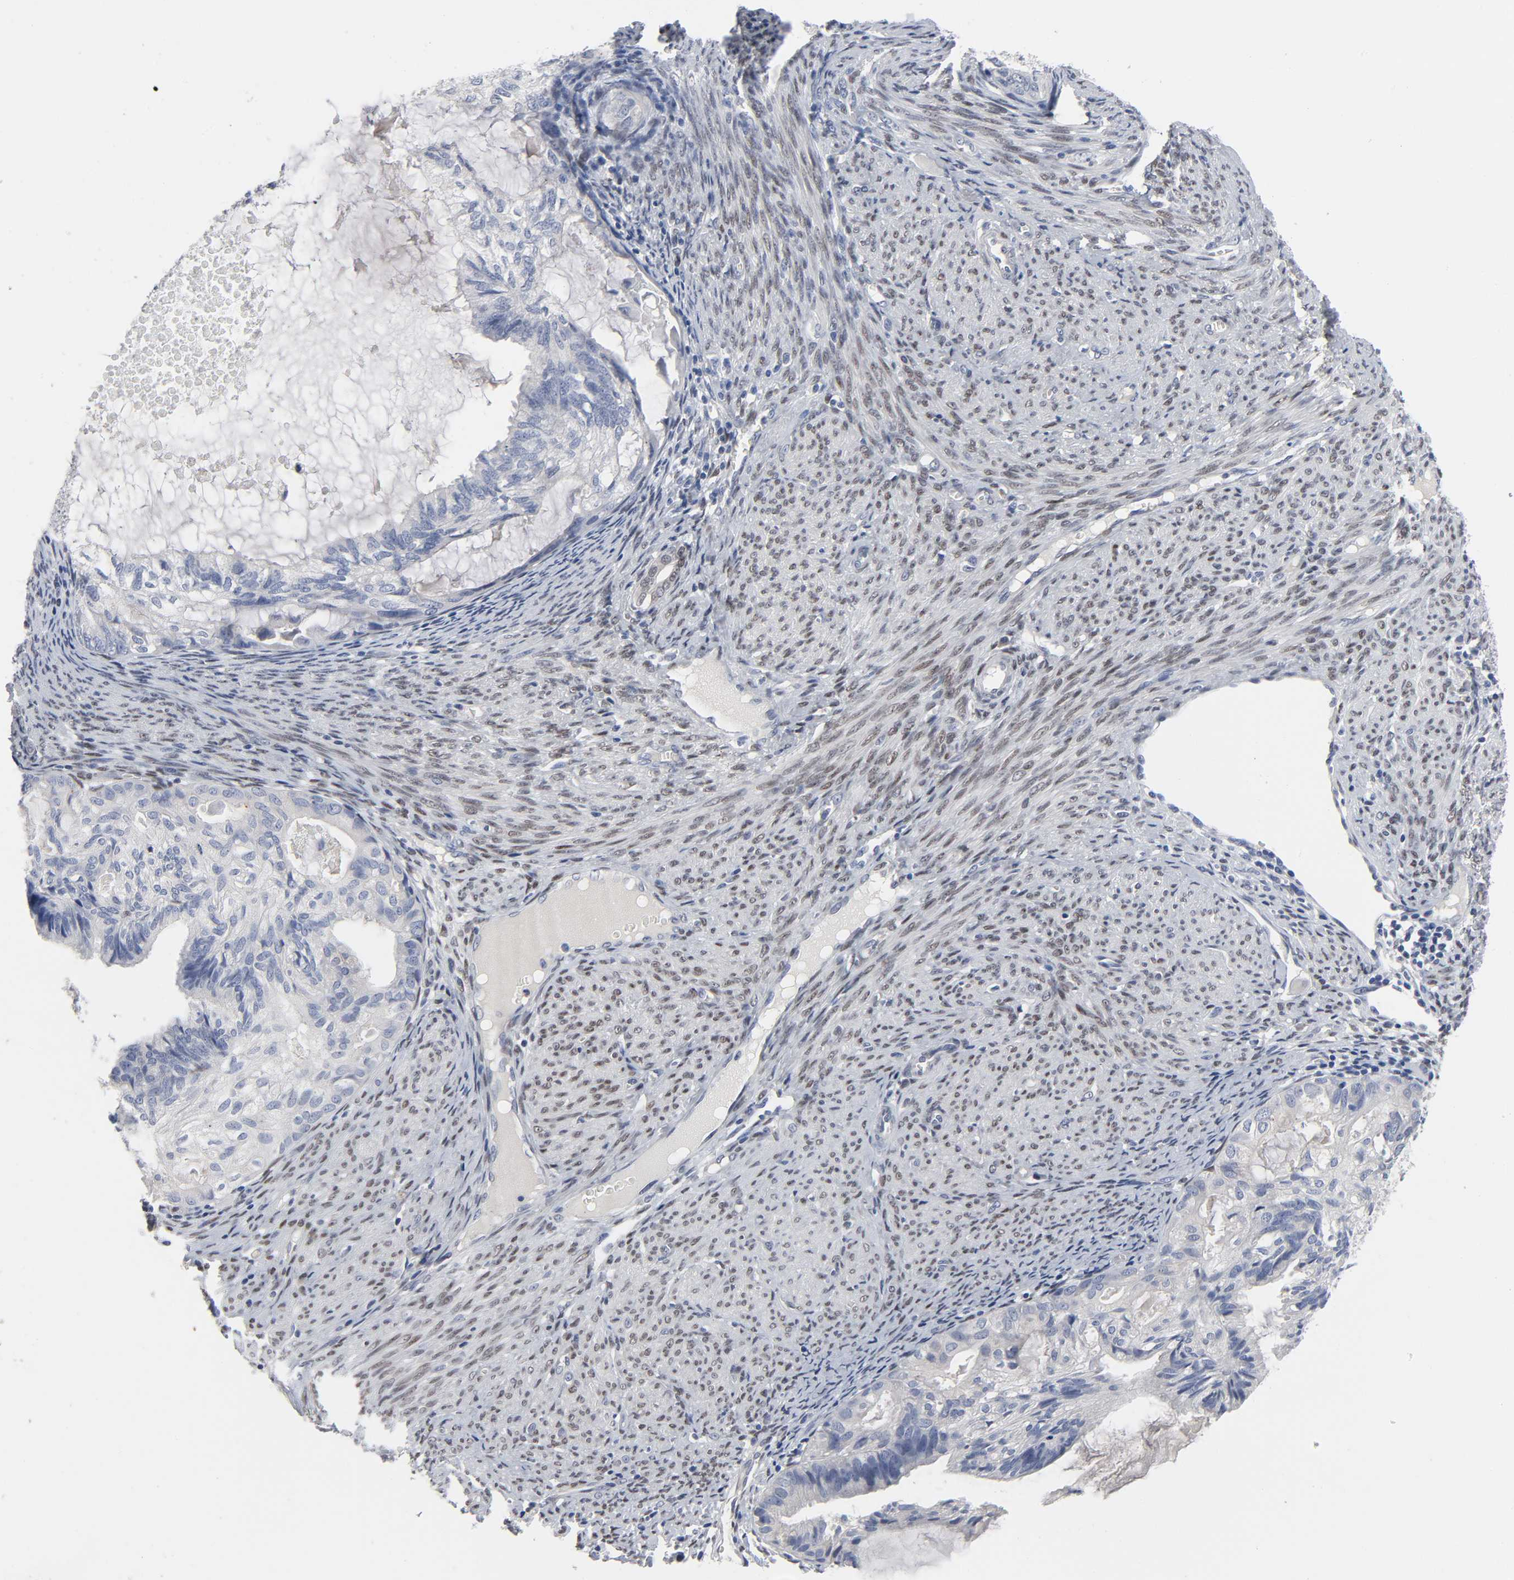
{"staining": {"intensity": "negative", "quantity": "none", "location": "none"}, "tissue": "cervical cancer", "cell_type": "Tumor cells", "image_type": "cancer", "snomed": [{"axis": "morphology", "description": "Normal tissue, NOS"}, {"axis": "morphology", "description": "Adenocarcinoma, NOS"}, {"axis": "topography", "description": "Cervix"}, {"axis": "topography", "description": "Endometrium"}], "caption": "Protein analysis of cervical cancer (adenocarcinoma) demonstrates no significant staining in tumor cells.", "gene": "SALL2", "patient": {"sex": "female", "age": 86}}